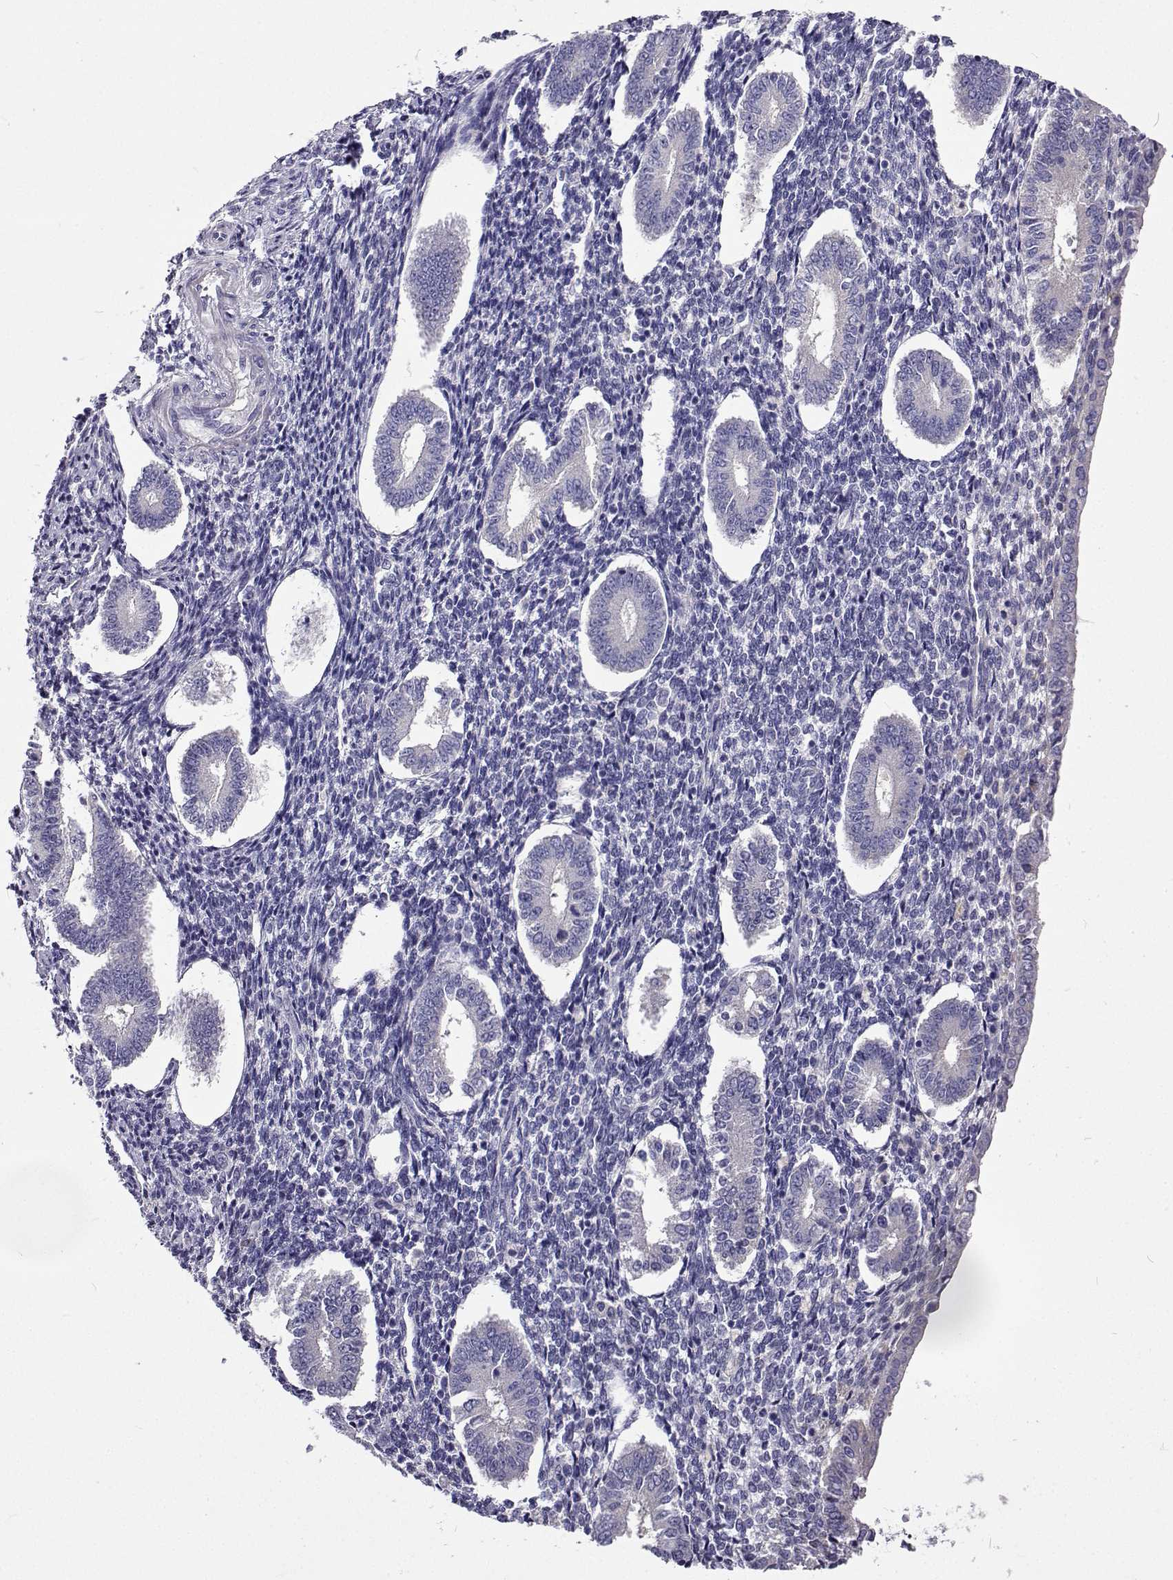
{"staining": {"intensity": "negative", "quantity": "none", "location": "none"}, "tissue": "endometrium", "cell_type": "Cells in endometrial stroma", "image_type": "normal", "snomed": [{"axis": "morphology", "description": "Normal tissue, NOS"}, {"axis": "topography", "description": "Endometrium"}], "caption": "Protein analysis of unremarkable endometrium reveals no significant staining in cells in endometrial stroma.", "gene": "LHFPL7", "patient": {"sex": "female", "age": 40}}